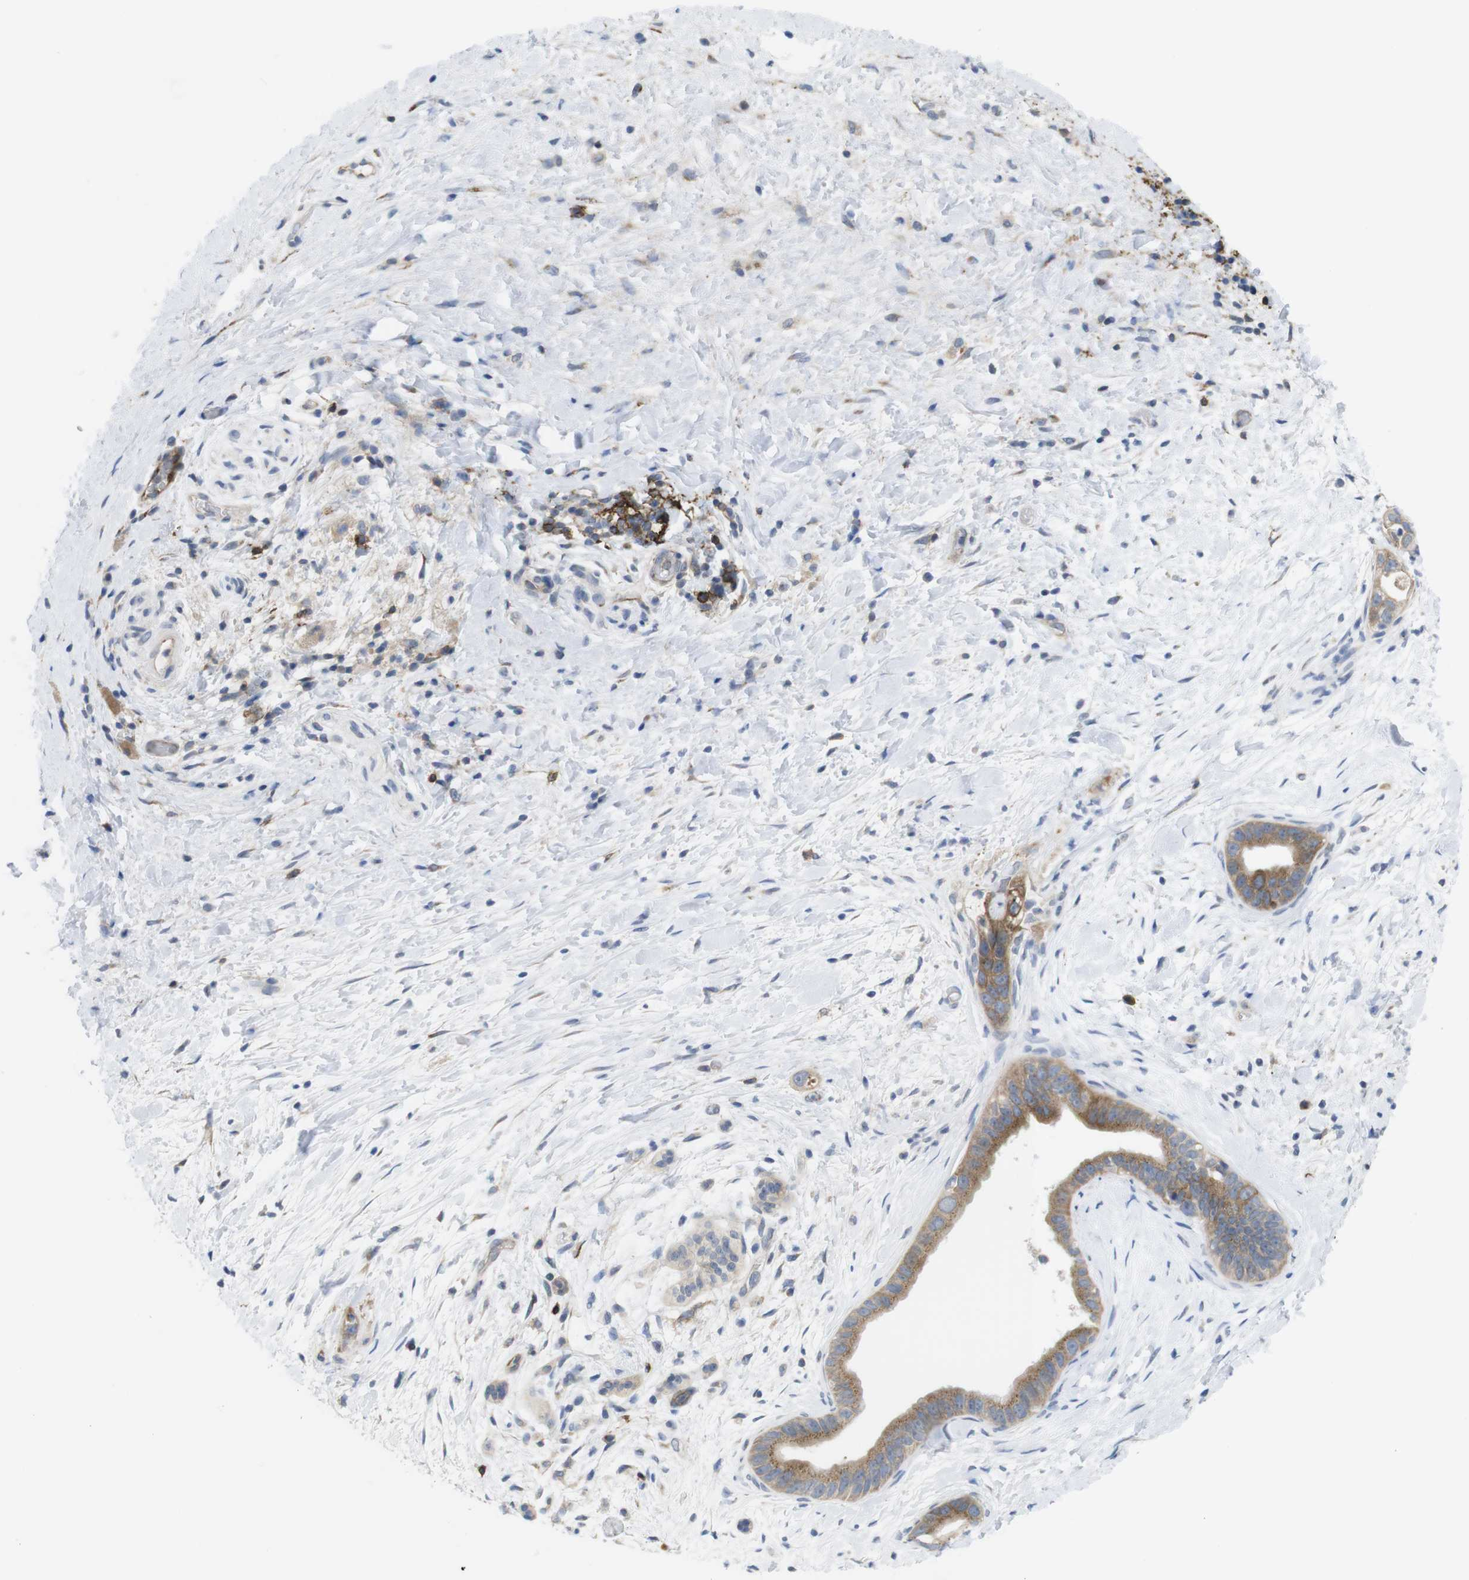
{"staining": {"intensity": "moderate", "quantity": ">75%", "location": "cytoplasmic/membranous"}, "tissue": "pancreatic cancer", "cell_type": "Tumor cells", "image_type": "cancer", "snomed": [{"axis": "morphology", "description": "Adenocarcinoma, NOS"}, {"axis": "topography", "description": "Pancreas"}], "caption": "Immunohistochemistry staining of pancreatic cancer (adenocarcinoma), which shows medium levels of moderate cytoplasmic/membranous expression in about >75% of tumor cells indicating moderate cytoplasmic/membranous protein expression. The staining was performed using DAB (brown) for protein detection and nuclei were counterstained in hematoxylin (blue).", "gene": "CCR6", "patient": {"sex": "male", "age": 55}}